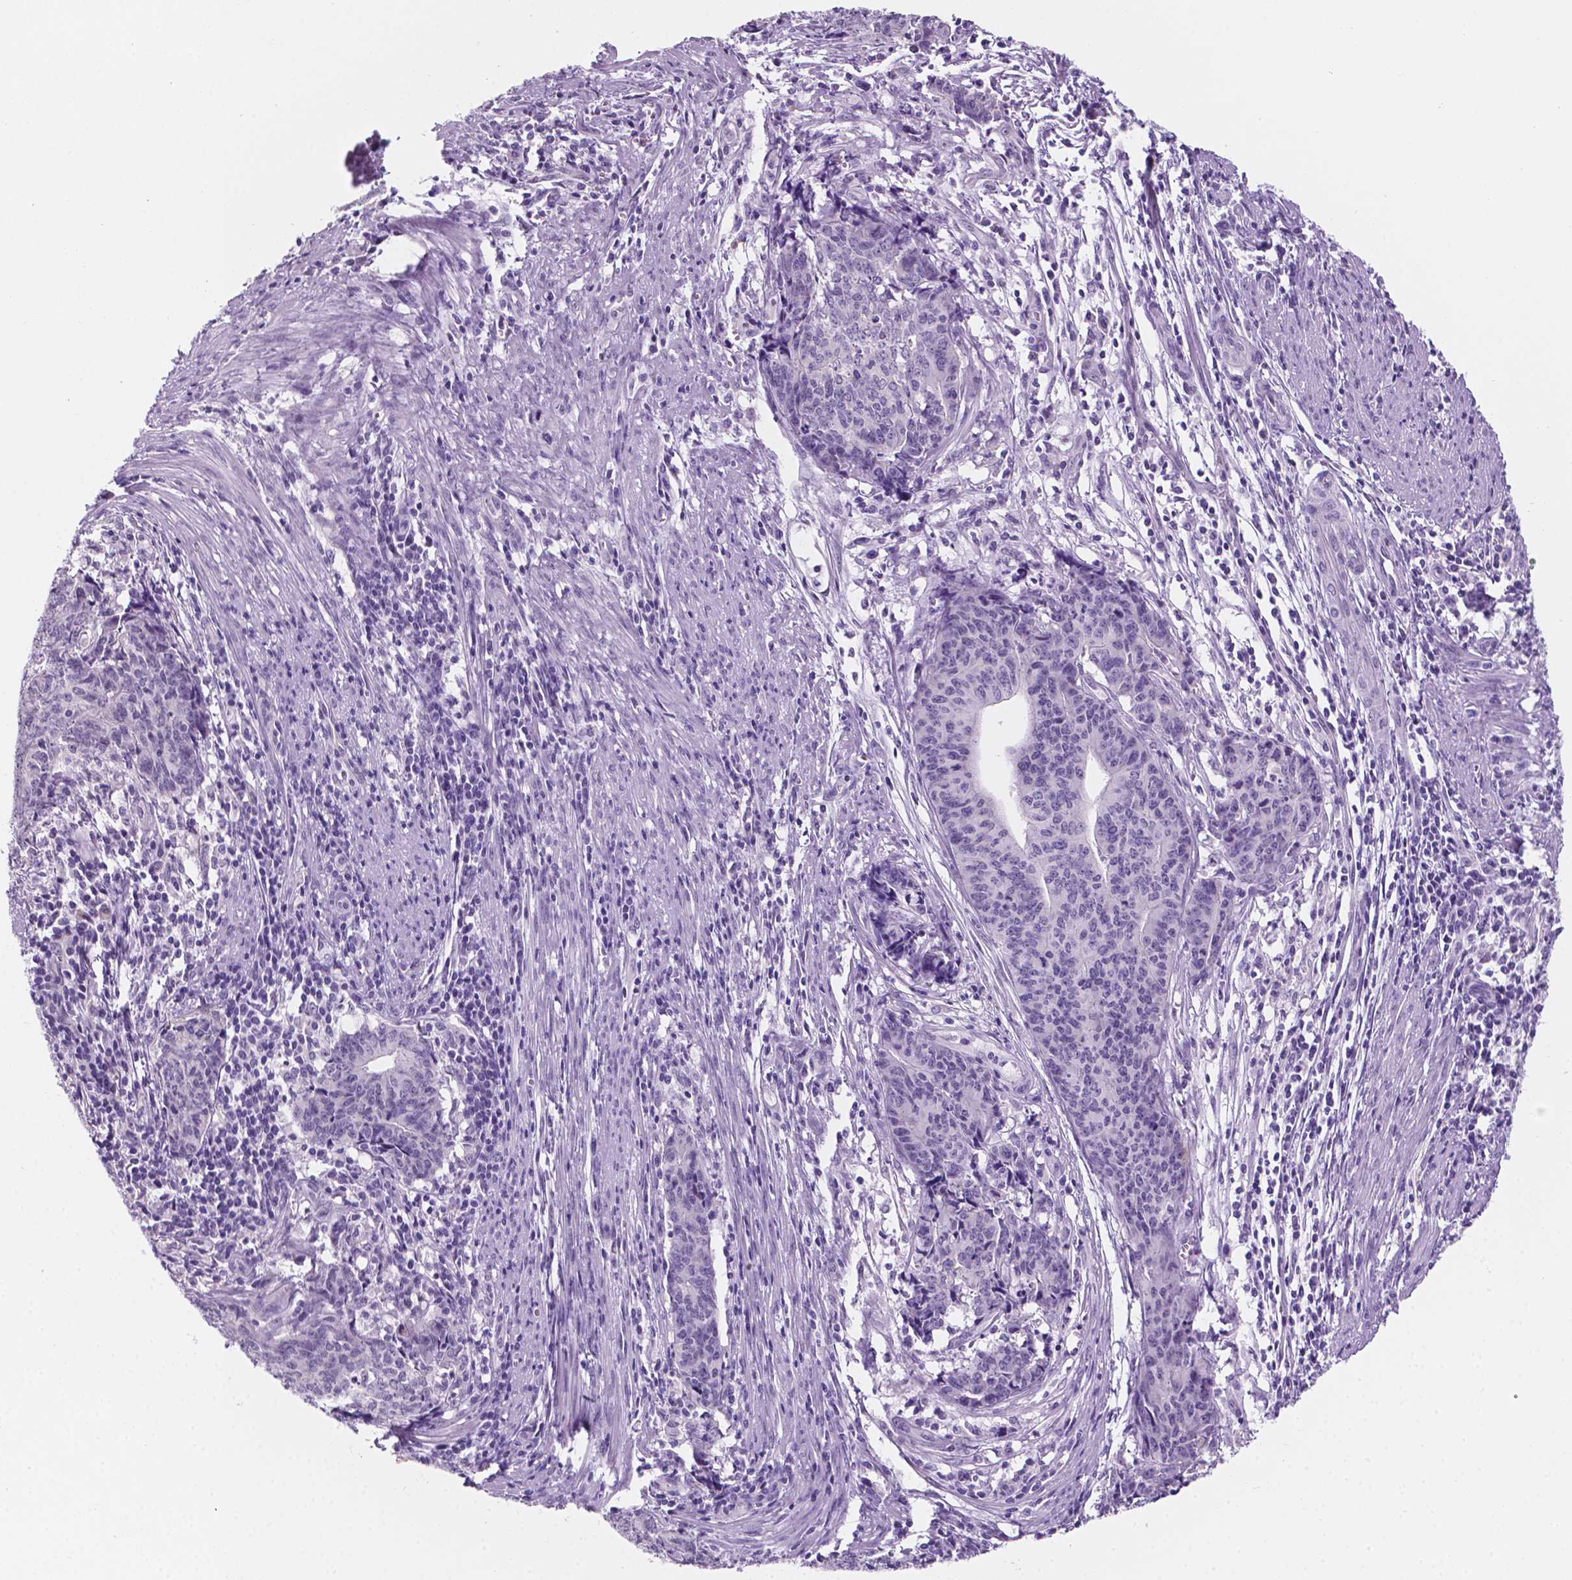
{"staining": {"intensity": "negative", "quantity": "none", "location": "none"}, "tissue": "endometrial cancer", "cell_type": "Tumor cells", "image_type": "cancer", "snomed": [{"axis": "morphology", "description": "Adenocarcinoma, NOS"}, {"axis": "topography", "description": "Endometrium"}], "caption": "Immunohistochemistry (IHC) histopathology image of neoplastic tissue: endometrial adenocarcinoma stained with DAB (3,3'-diaminobenzidine) displays no significant protein expression in tumor cells.", "gene": "PPL", "patient": {"sex": "female", "age": 59}}